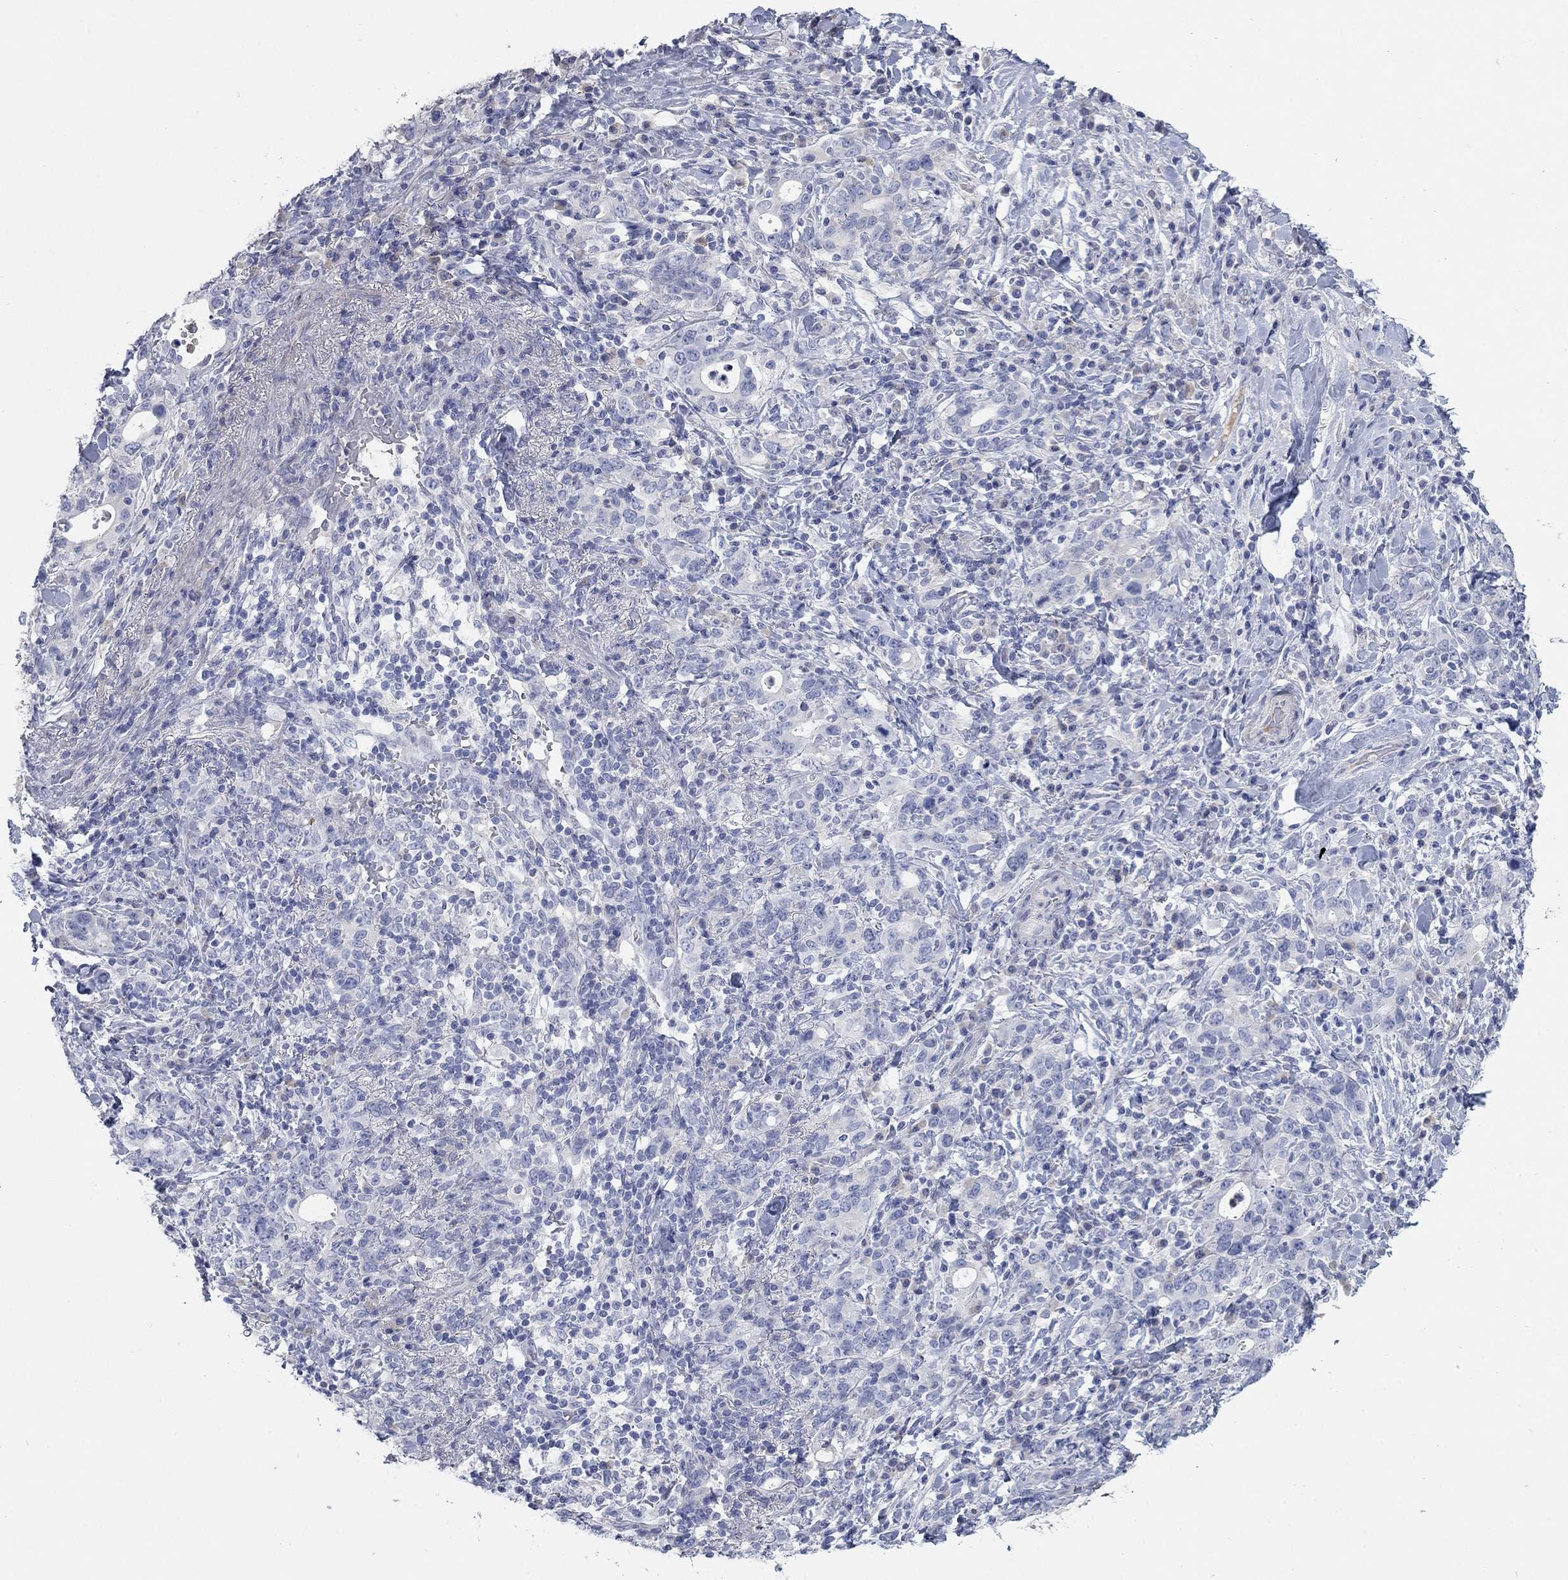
{"staining": {"intensity": "negative", "quantity": "none", "location": "none"}, "tissue": "stomach cancer", "cell_type": "Tumor cells", "image_type": "cancer", "snomed": [{"axis": "morphology", "description": "Adenocarcinoma, NOS"}, {"axis": "topography", "description": "Stomach"}], "caption": "A high-resolution image shows immunohistochemistry staining of adenocarcinoma (stomach), which exhibits no significant expression in tumor cells. (Stains: DAB (3,3'-diaminobenzidine) immunohistochemistry (IHC) with hematoxylin counter stain, Microscopy: brightfield microscopy at high magnification).", "gene": "TMEM249", "patient": {"sex": "male", "age": 79}}